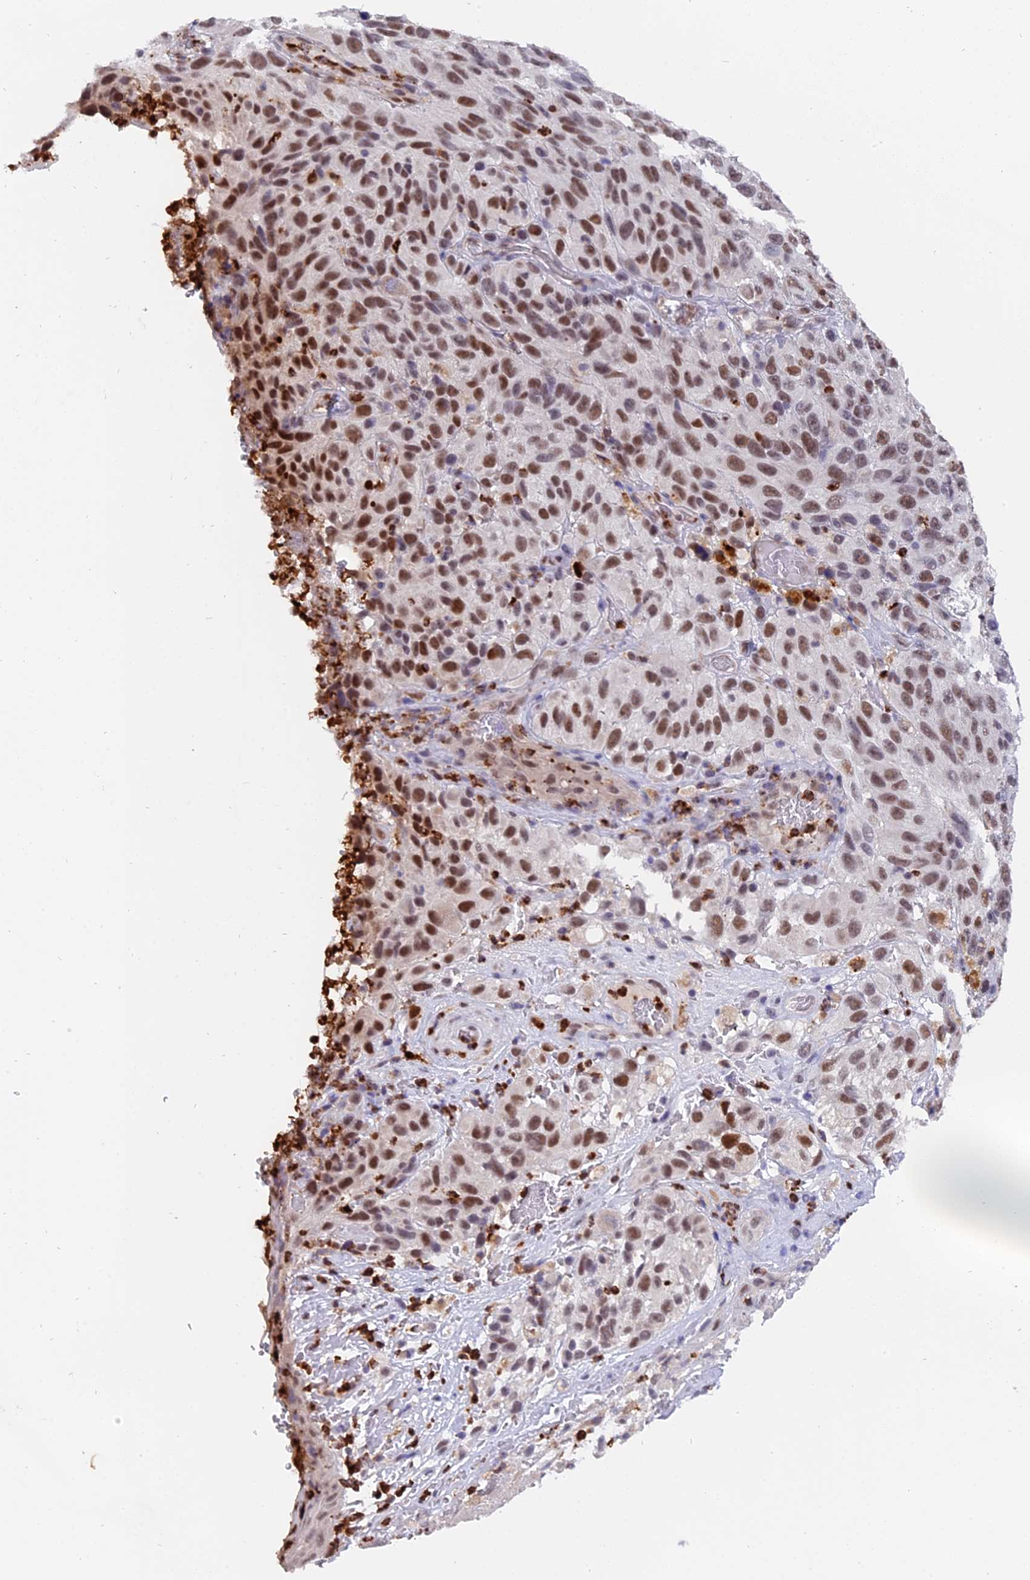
{"staining": {"intensity": "moderate", "quantity": ">75%", "location": "nuclear"}, "tissue": "melanoma", "cell_type": "Tumor cells", "image_type": "cancer", "snomed": [{"axis": "morphology", "description": "Malignant melanoma, NOS"}, {"axis": "topography", "description": "Skin"}], "caption": "An immunohistochemistry (IHC) photomicrograph of neoplastic tissue is shown. Protein staining in brown labels moderate nuclear positivity in melanoma within tumor cells.", "gene": "FAM118B", "patient": {"sex": "female", "age": 96}}